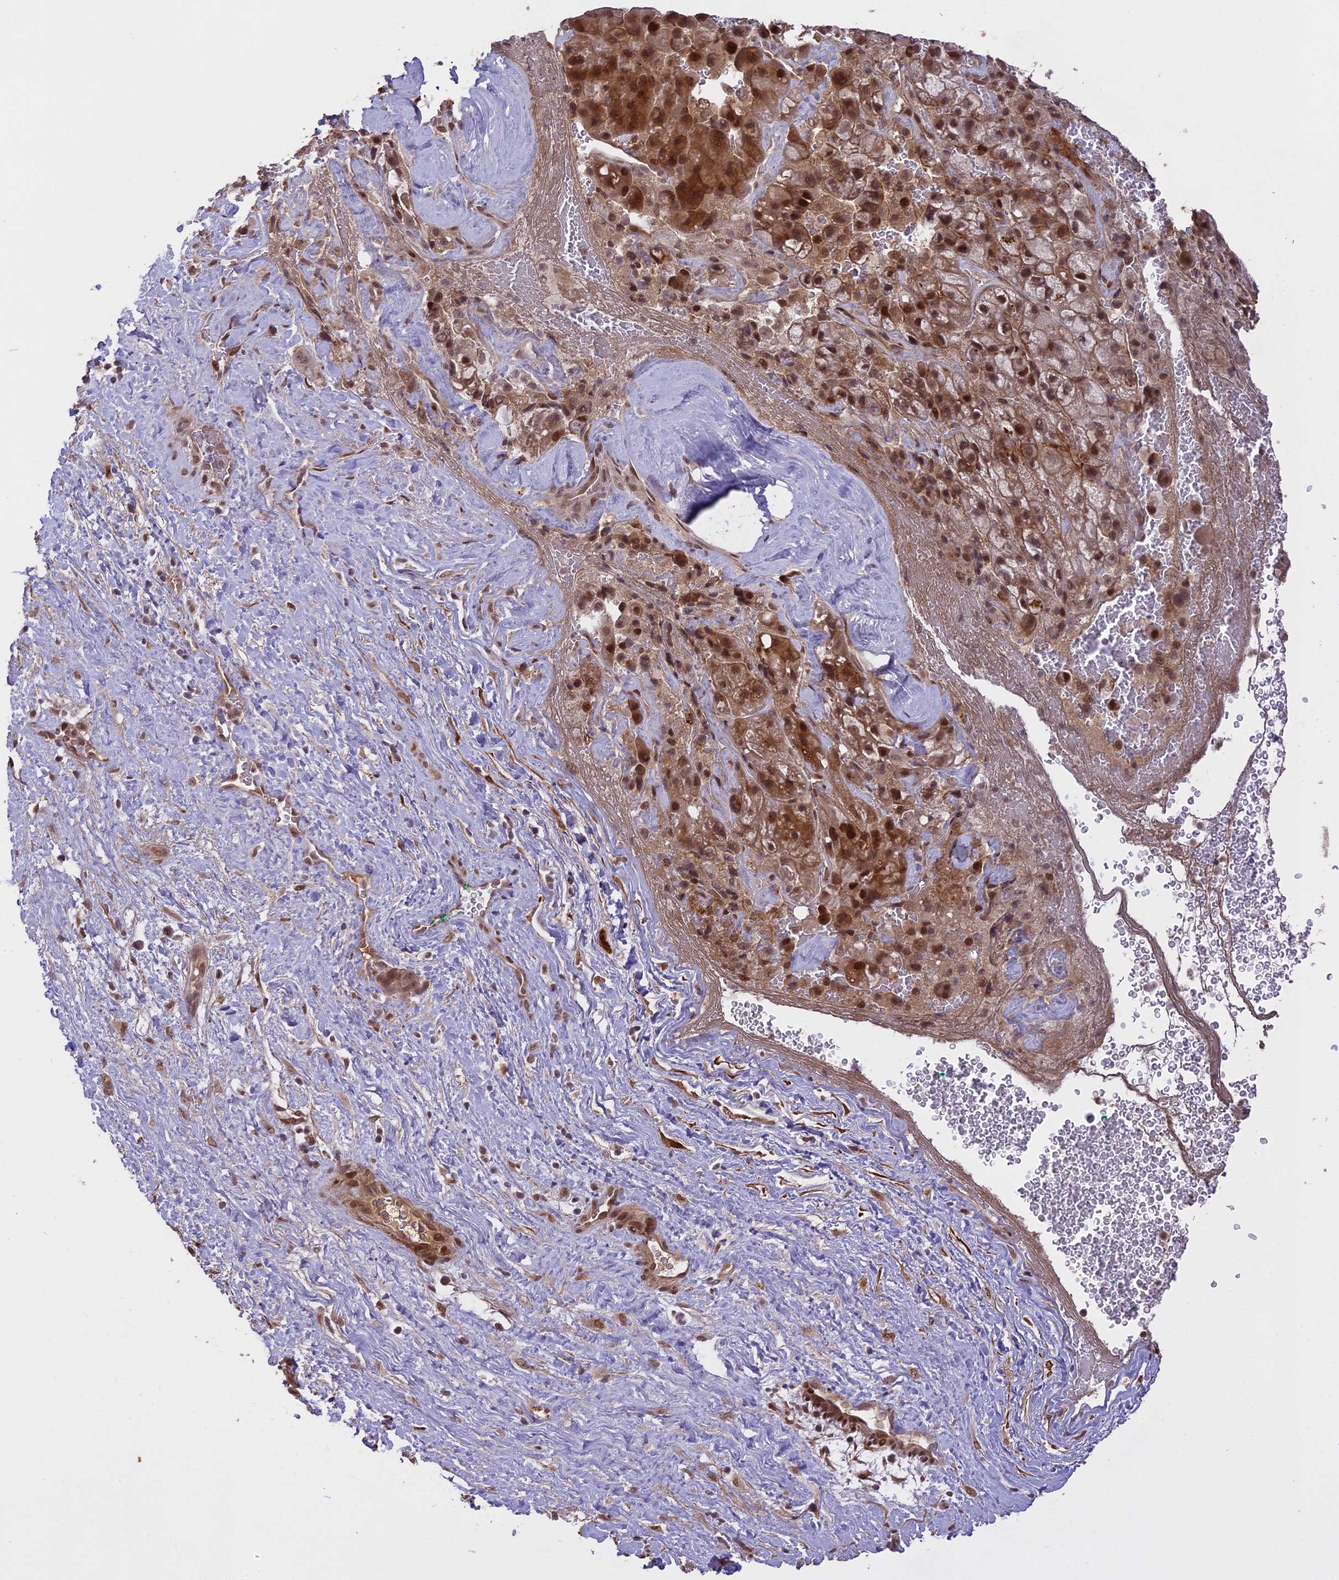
{"staining": {"intensity": "moderate", "quantity": ">75%", "location": "cytoplasmic/membranous,nuclear"}, "tissue": "liver cancer", "cell_type": "Tumor cells", "image_type": "cancer", "snomed": [{"axis": "morphology", "description": "Normal tissue, NOS"}, {"axis": "morphology", "description": "Carcinoma, Hepatocellular, NOS"}, {"axis": "topography", "description": "Liver"}], "caption": "Liver cancer tissue exhibits moderate cytoplasmic/membranous and nuclear positivity in about >75% of tumor cells", "gene": "PRELID2", "patient": {"sex": "male", "age": 57}}